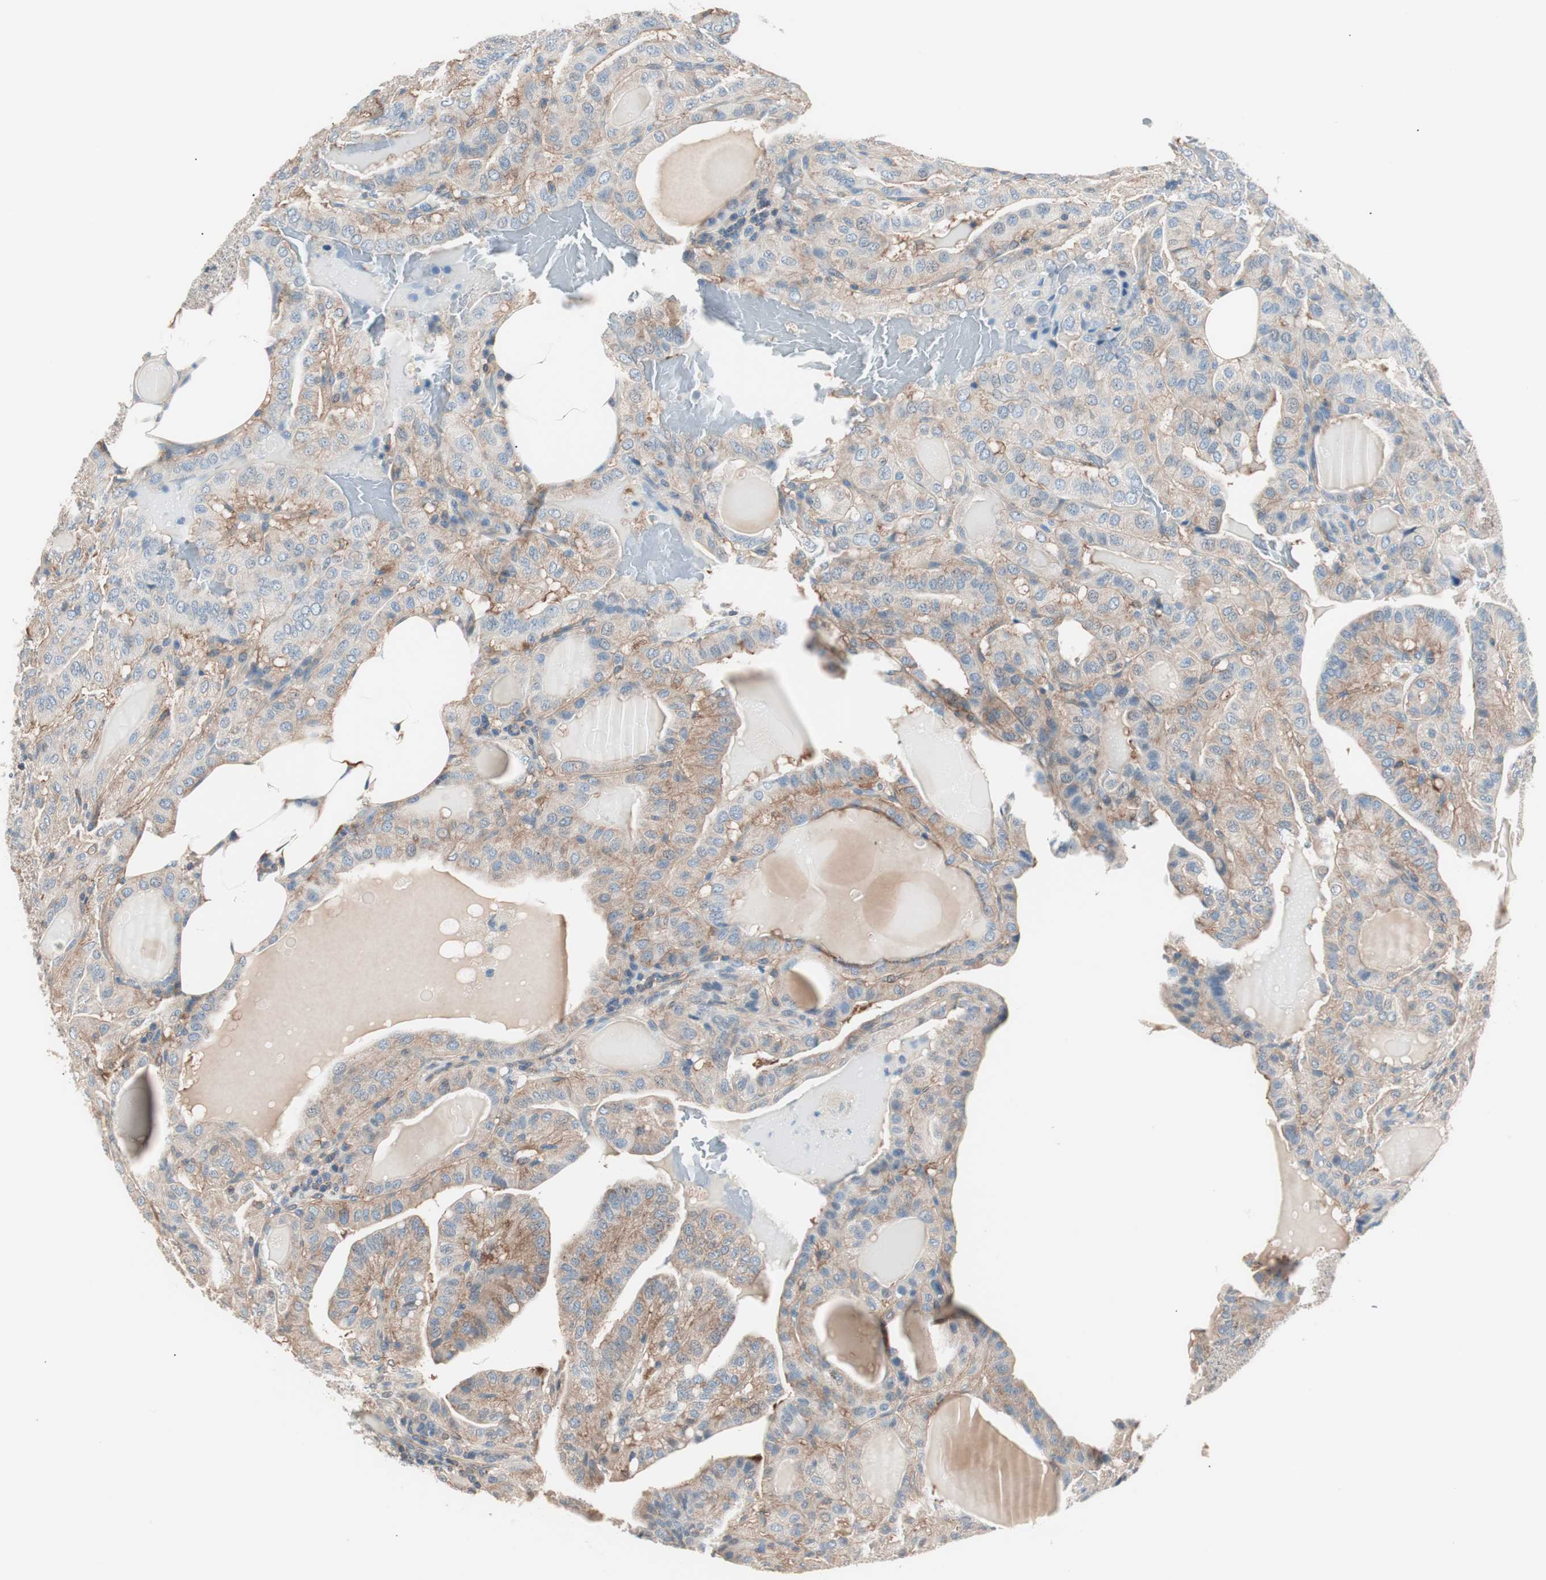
{"staining": {"intensity": "weak", "quantity": "25%-75%", "location": "cytoplasmic/membranous"}, "tissue": "thyroid cancer", "cell_type": "Tumor cells", "image_type": "cancer", "snomed": [{"axis": "morphology", "description": "Papillary adenocarcinoma, NOS"}, {"axis": "topography", "description": "Thyroid gland"}], "caption": "Thyroid cancer (papillary adenocarcinoma) stained with a brown dye displays weak cytoplasmic/membranous positive staining in approximately 25%-75% of tumor cells.", "gene": "RAD54B", "patient": {"sex": "male", "age": 77}}